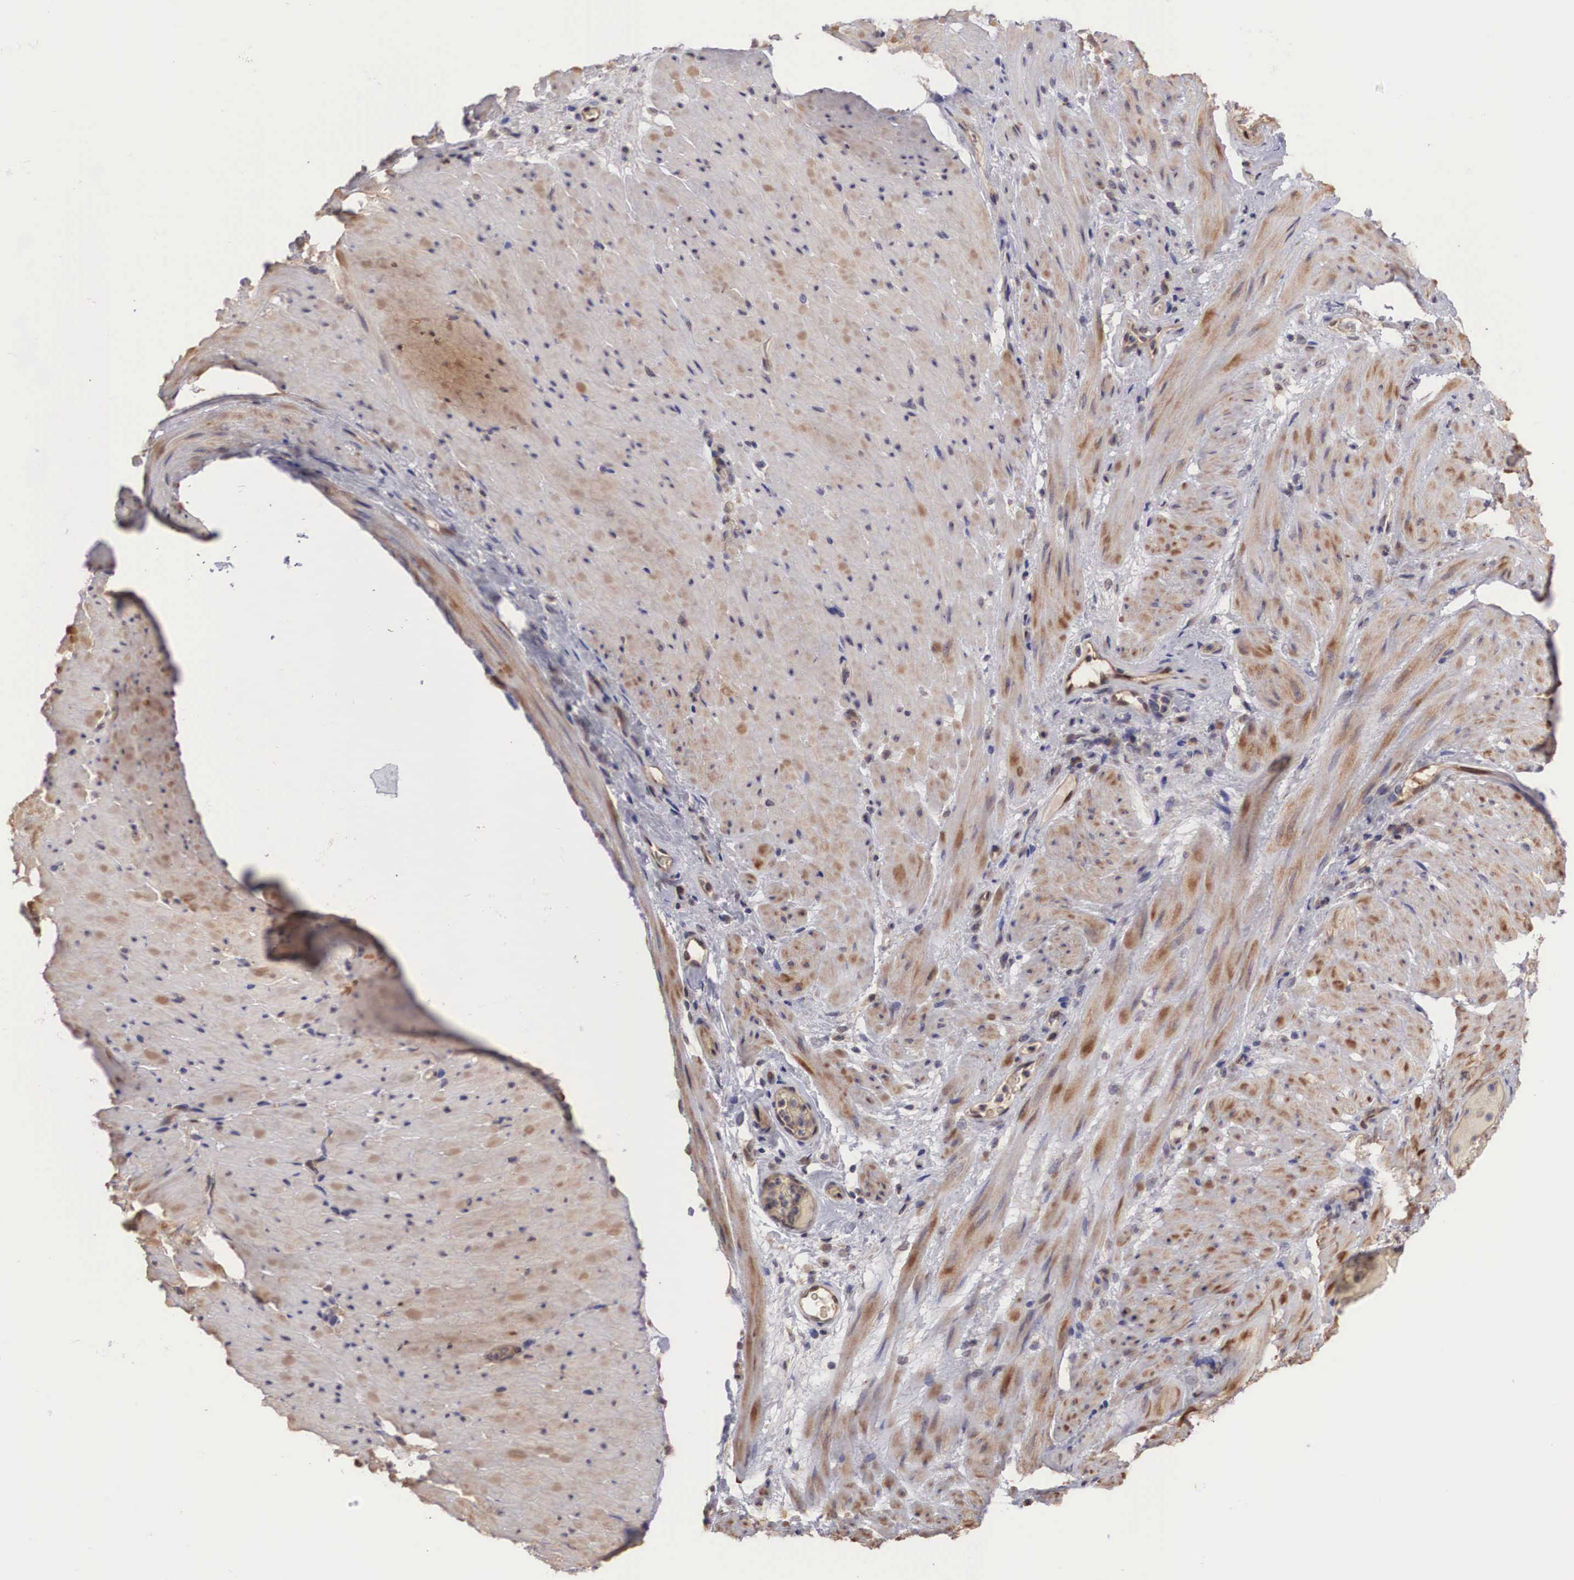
{"staining": {"intensity": "weak", "quantity": ">75%", "location": "cytoplasmic/membranous"}, "tissue": "stomach cancer", "cell_type": "Tumor cells", "image_type": "cancer", "snomed": [{"axis": "morphology", "description": "Adenocarcinoma, NOS"}, {"axis": "topography", "description": "Stomach, lower"}], "caption": "Immunohistochemical staining of human stomach cancer reveals low levels of weak cytoplasmic/membranous staining in about >75% of tumor cells. (DAB IHC with brightfield microscopy, high magnification).", "gene": "DNAJB7", "patient": {"sex": "male", "age": 88}}